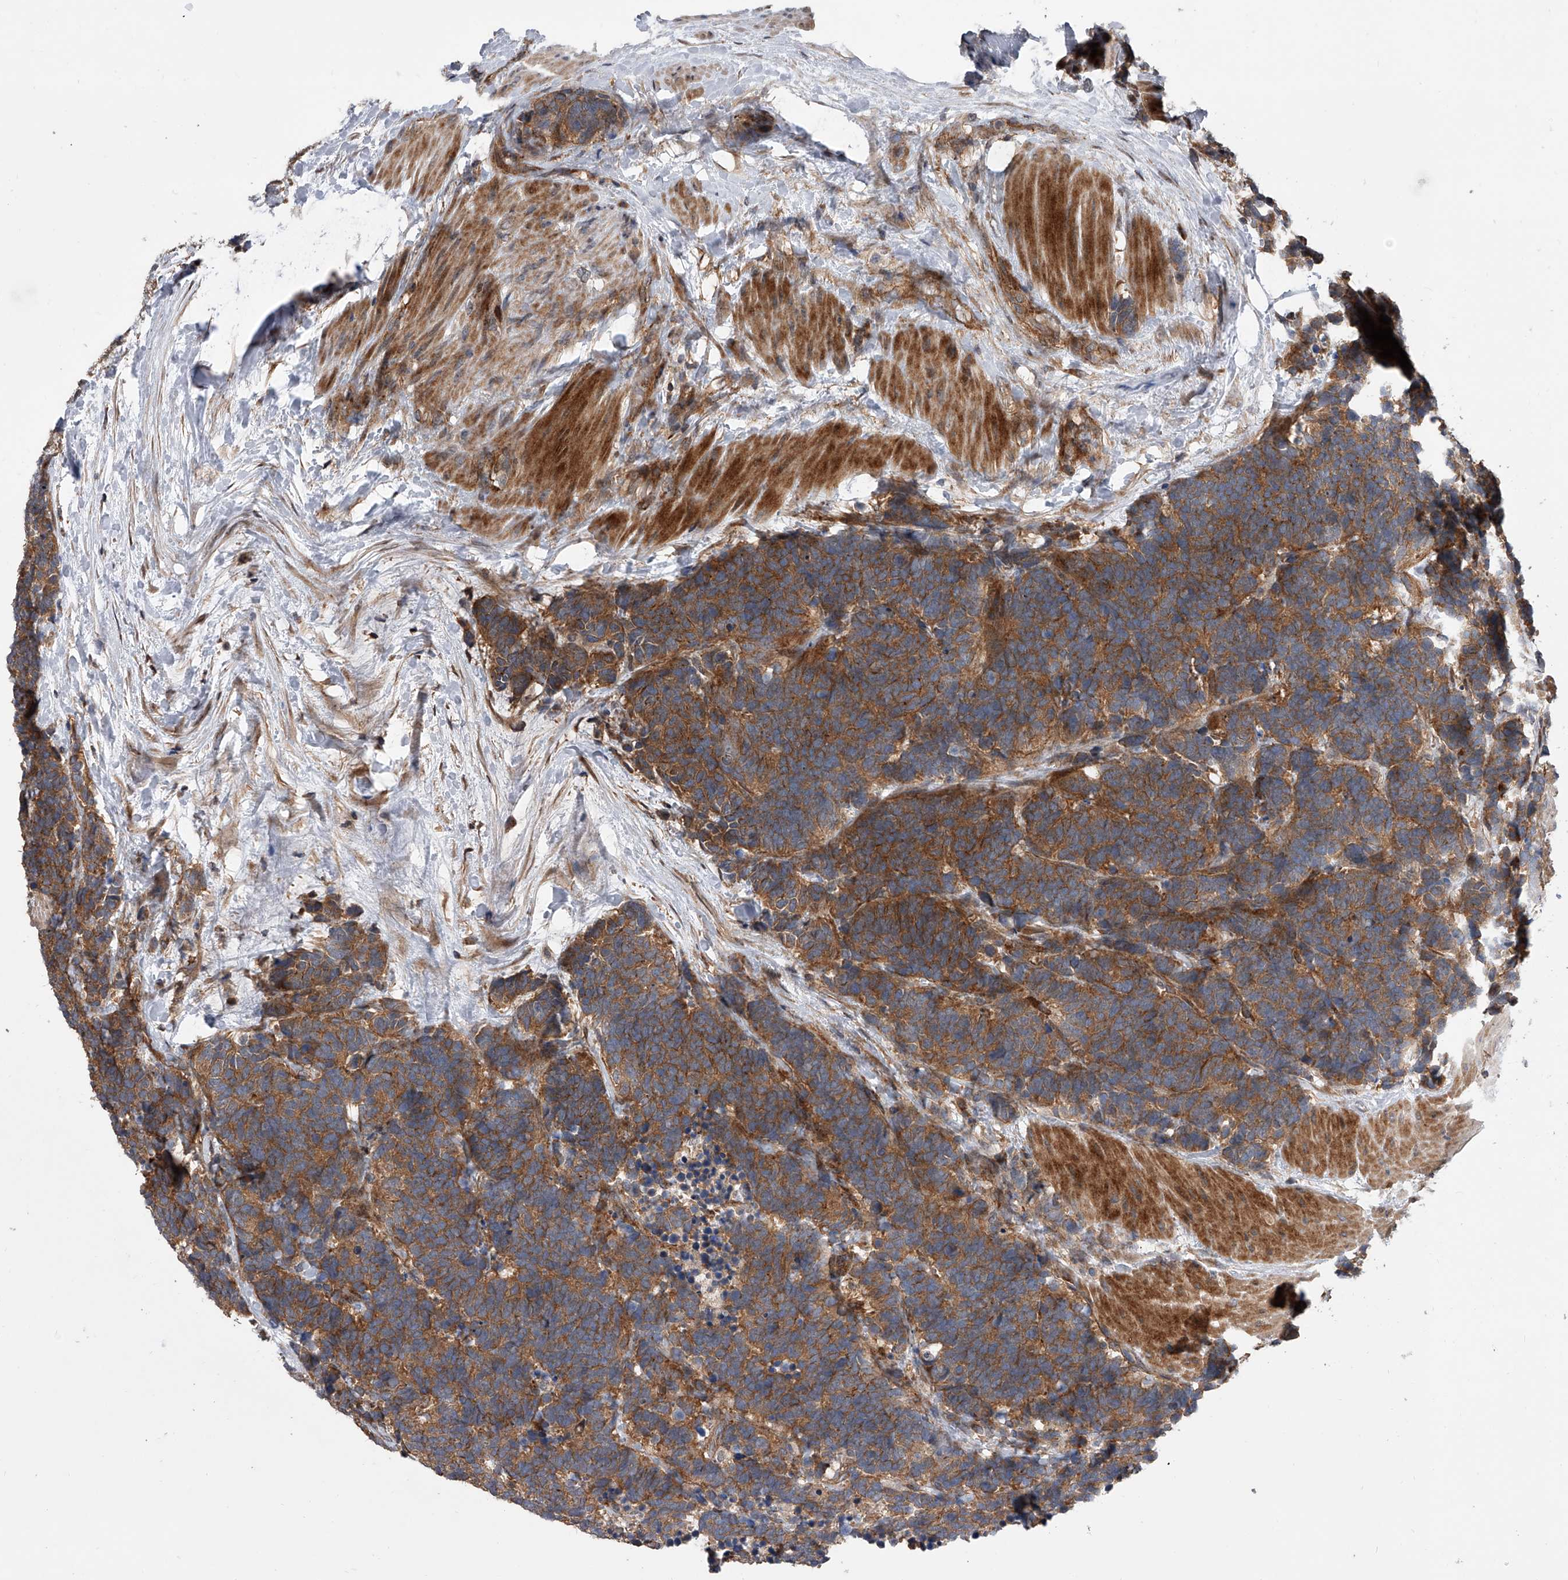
{"staining": {"intensity": "moderate", "quantity": ">75%", "location": "cytoplasmic/membranous"}, "tissue": "carcinoid", "cell_type": "Tumor cells", "image_type": "cancer", "snomed": [{"axis": "morphology", "description": "Carcinoma, NOS"}, {"axis": "morphology", "description": "Carcinoid, malignant, NOS"}, {"axis": "topography", "description": "Urinary bladder"}], "caption": "A photomicrograph of human carcinoid stained for a protein exhibits moderate cytoplasmic/membranous brown staining in tumor cells.", "gene": "USP47", "patient": {"sex": "male", "age": 57}}